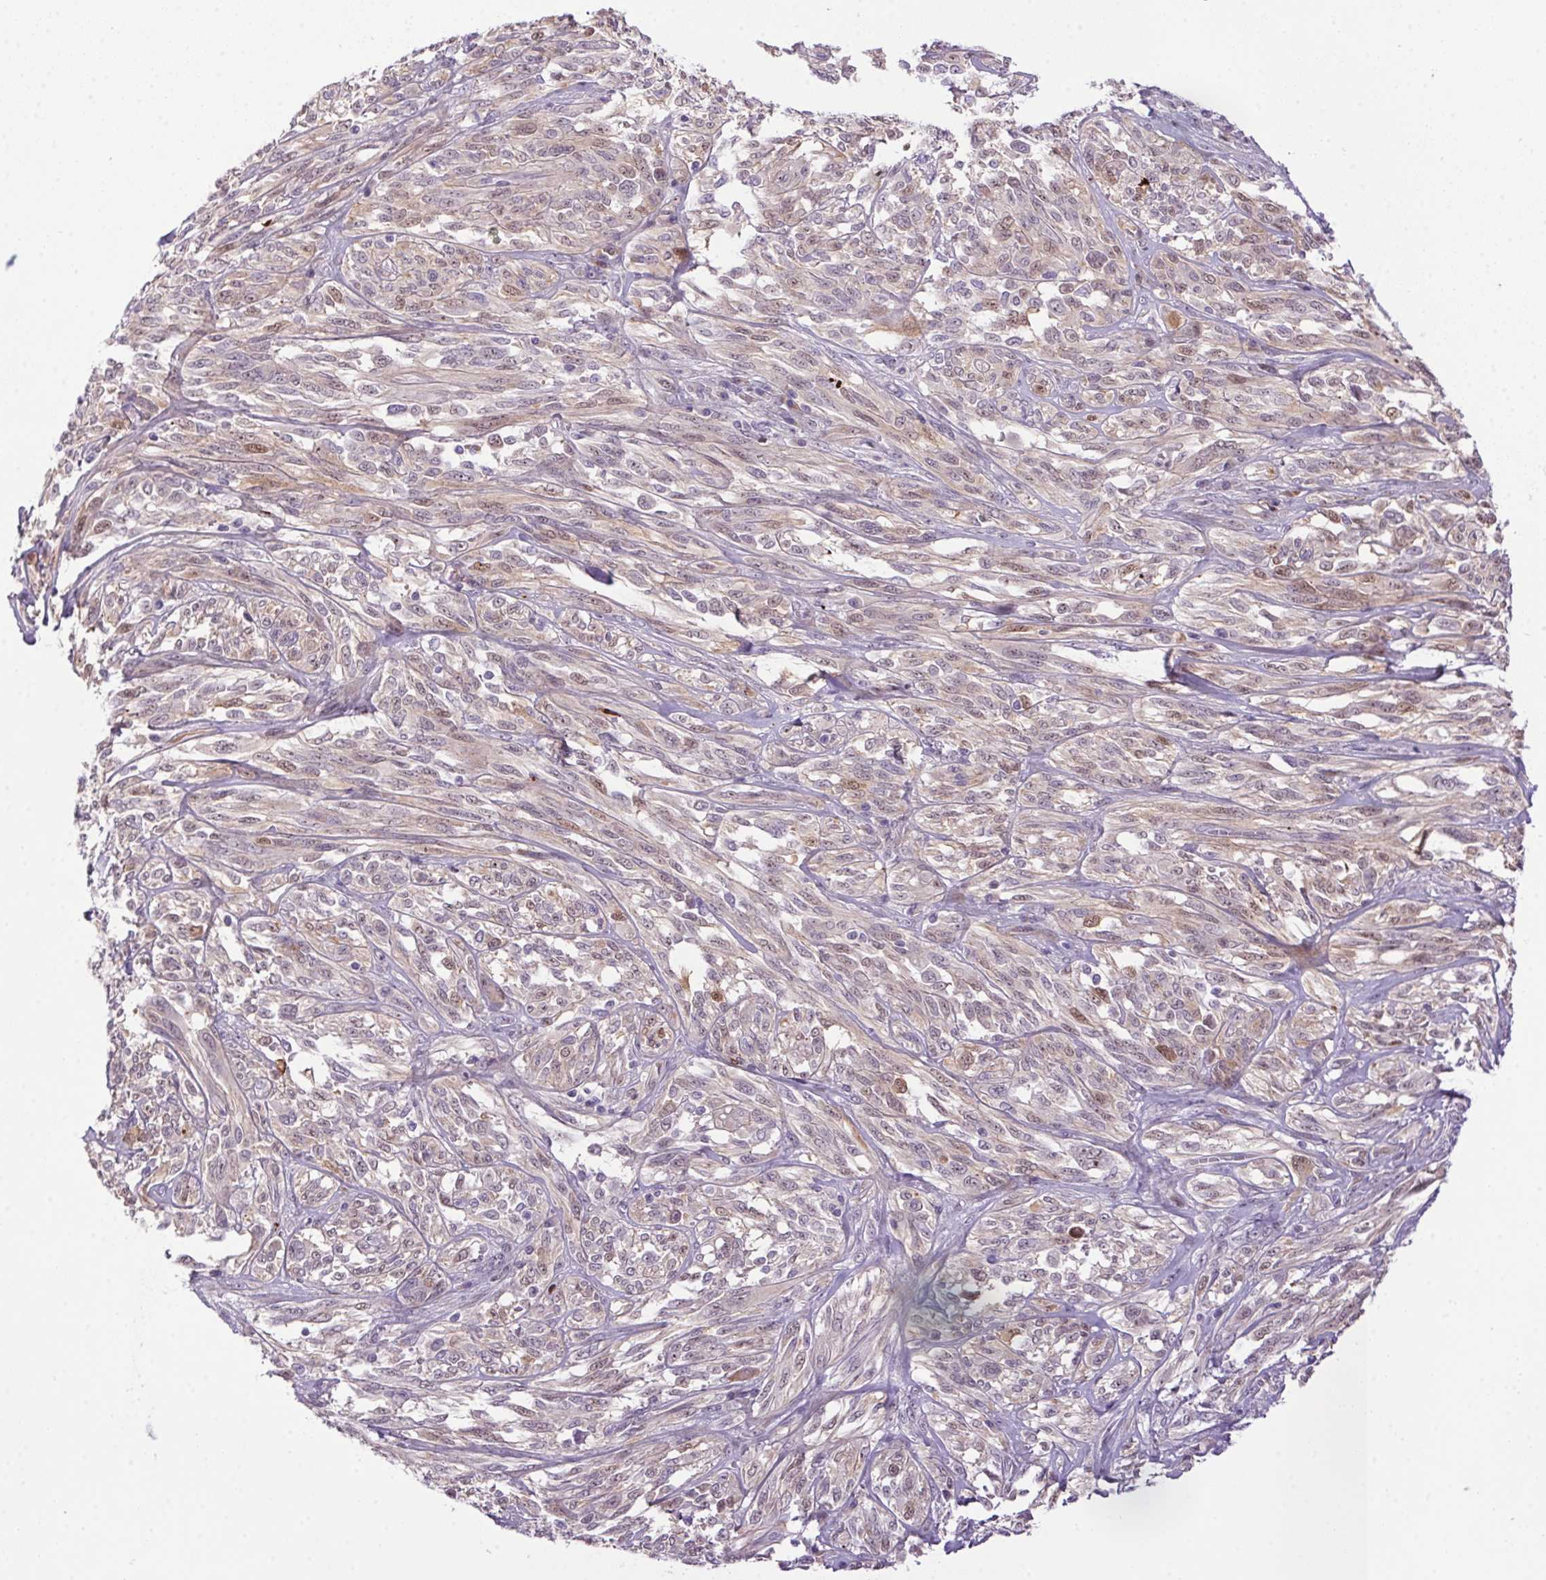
{"staining": {"intensity": "weak", "quantity": "25%-75%", "location": "cytoplasmic/membranous,nuclear"}, "tissue": "melanoma", "cell_type": "Tumor cells", "image_type": "cancer", "snomed": [{"axis": "morphology", "description": "Malignant melanoma, NOS"}, {"axis": "topography", "description": "Skin"}], "caption": "Malignant melanoma stained for a protein shows weak cytoplasmic/membranous and nuclear positivity in tumor cells.", "gene": "LRRTM1", "patient": {"sex": "female", "age": 91}}